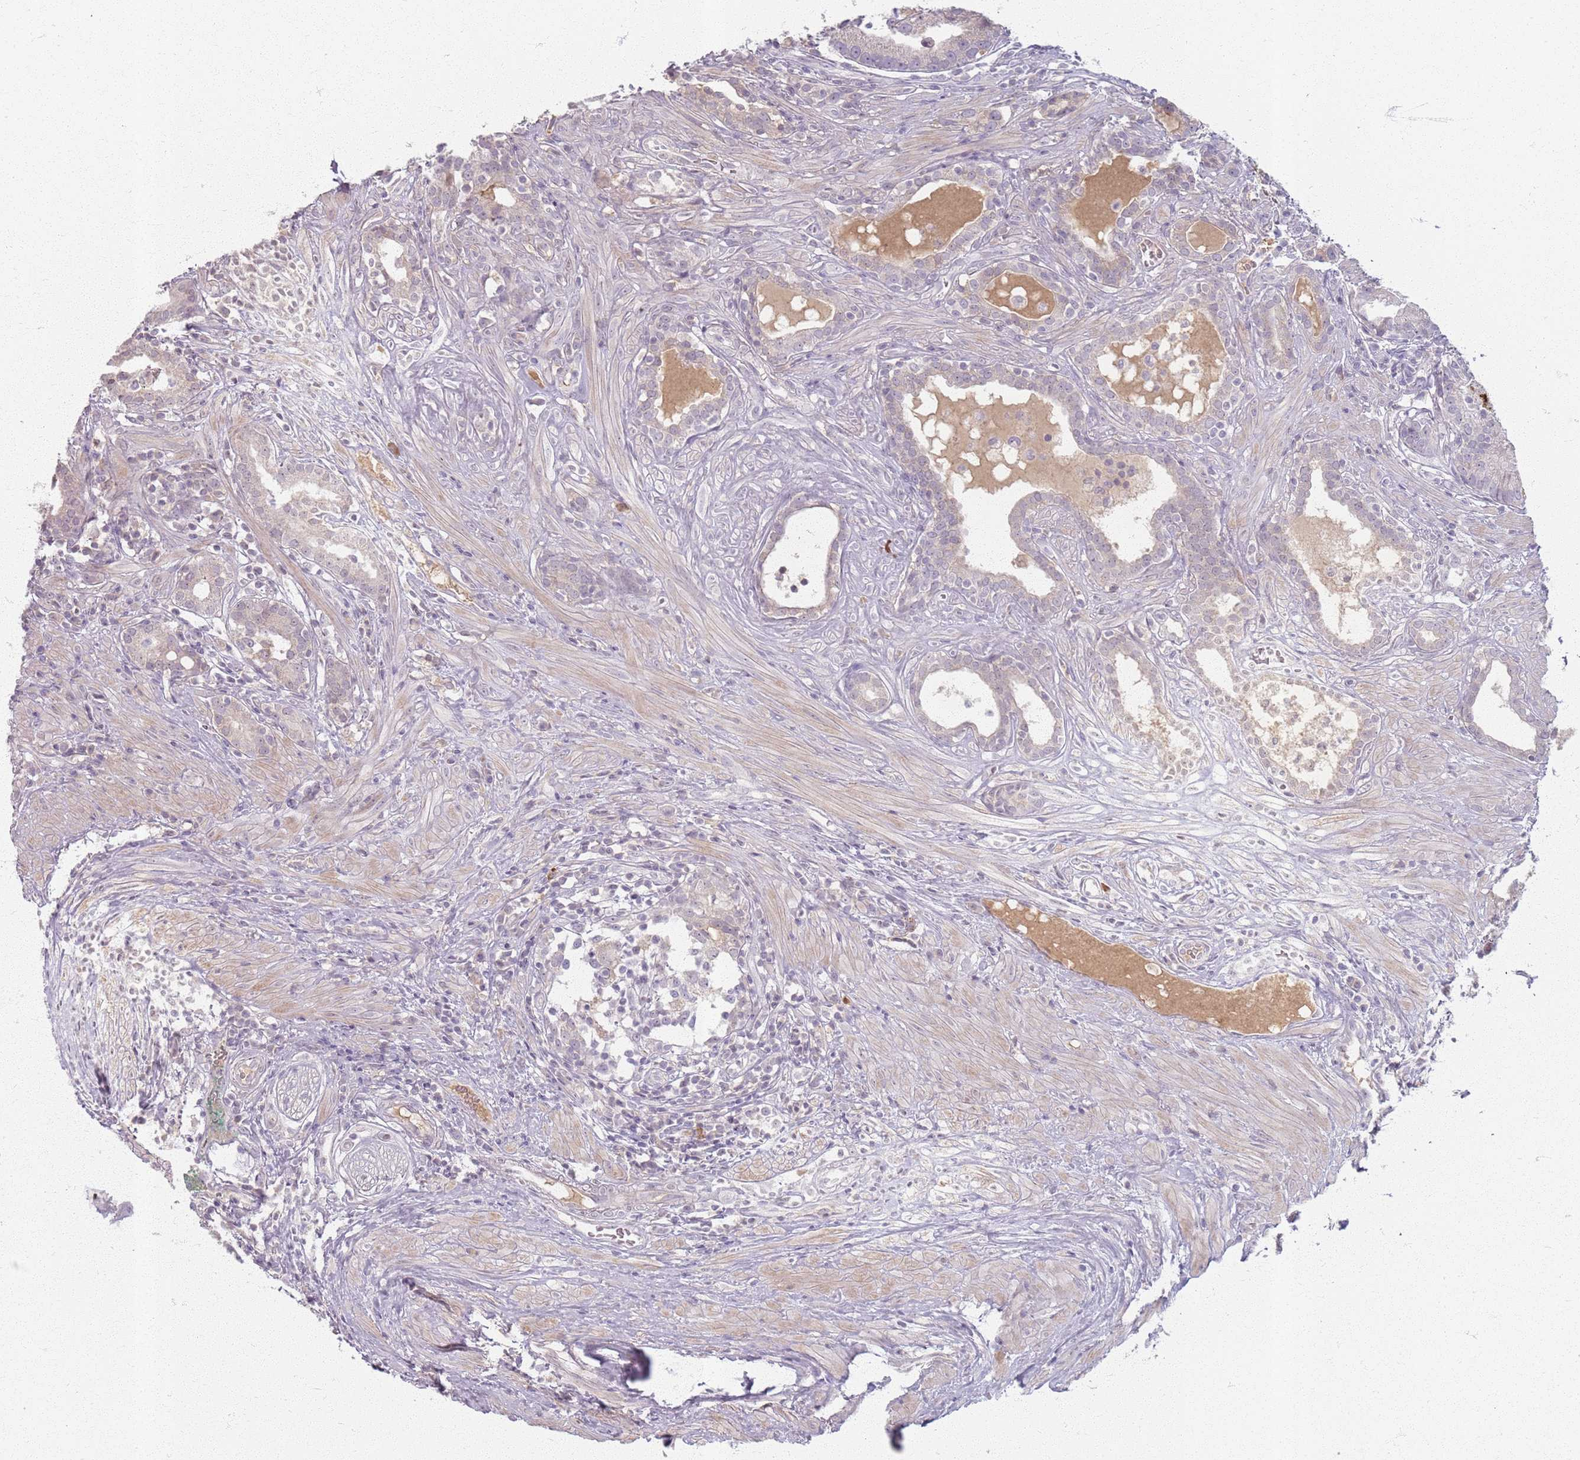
{"staining": {"intensity": "negative", "quantity": "none", "location": "none"}, "tissue": "prostate cancer", "cell_type": "Tumor cells", "image_type": "cancer", "snomed": [{"axis": "morphology", "description": "Adenocarcinoma, High grade"}, {"axis": "topography", "description": "Prostate"}], "caption": "High magnification brightfield microscopy of prostate cancer (adenocarcinoma (high-grade)) stained with DAB (brown) and counterstained with hematoxylin (blue): tumor cells show no significant expression.", "gene": "CRIPT", "patient": {"sex": "male", "age": 67}}